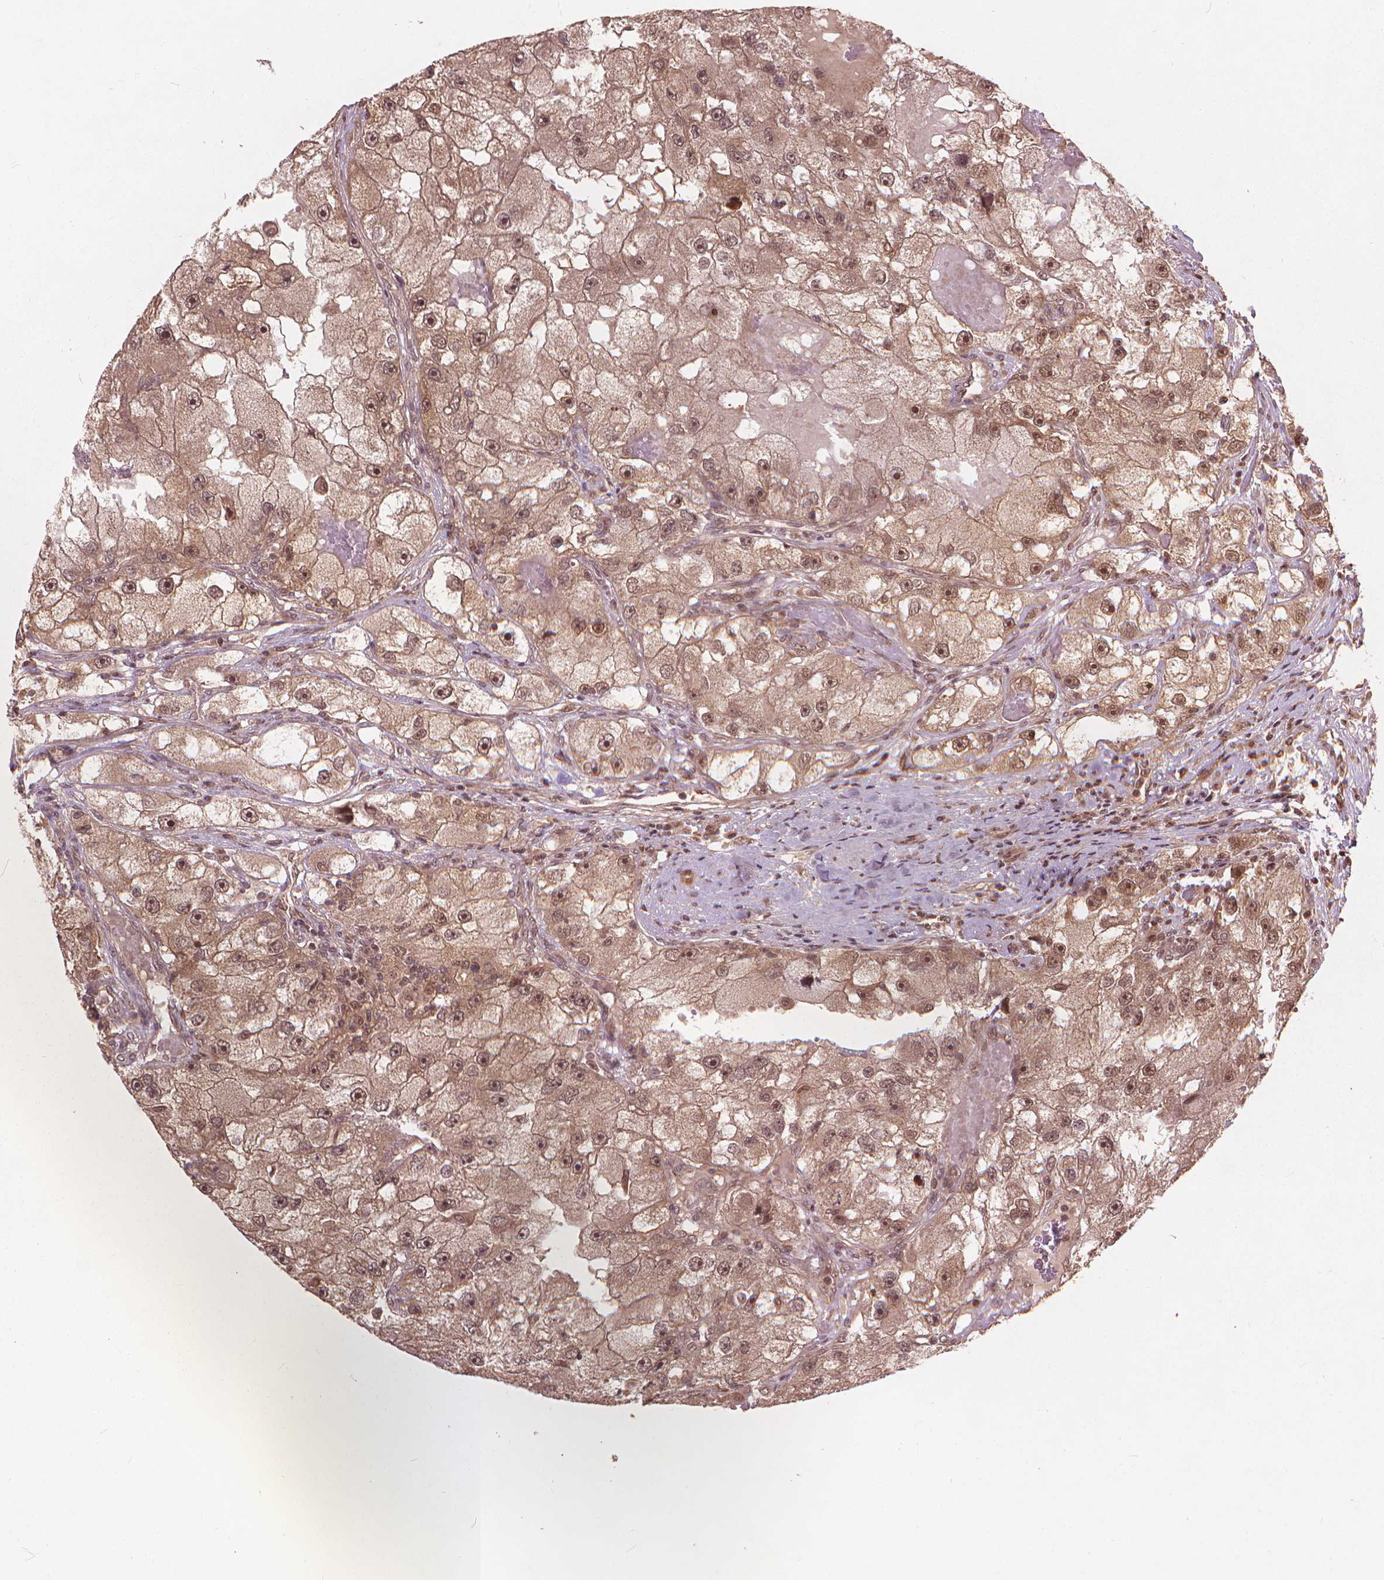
{"staining": {"intensity": "moderate", "quantity": ">75%", "location": "nuclear"}, "tissue": "renal cancer", "cell_type": "Tumor cells", "image_type": "cancer", "snomed": [{"axis": "morphology", "description": "Adenocarcinoma, NOS"}, {"axis": "topography", "description": "Kidney"}], "caption": "Tumor cells demonstrate medium levels of moderate nuclear expression in about >75% of cells in adenocarcinoma (renal).", "gene": "SSU72", "patient": {"sex": "male", "age": 63}}